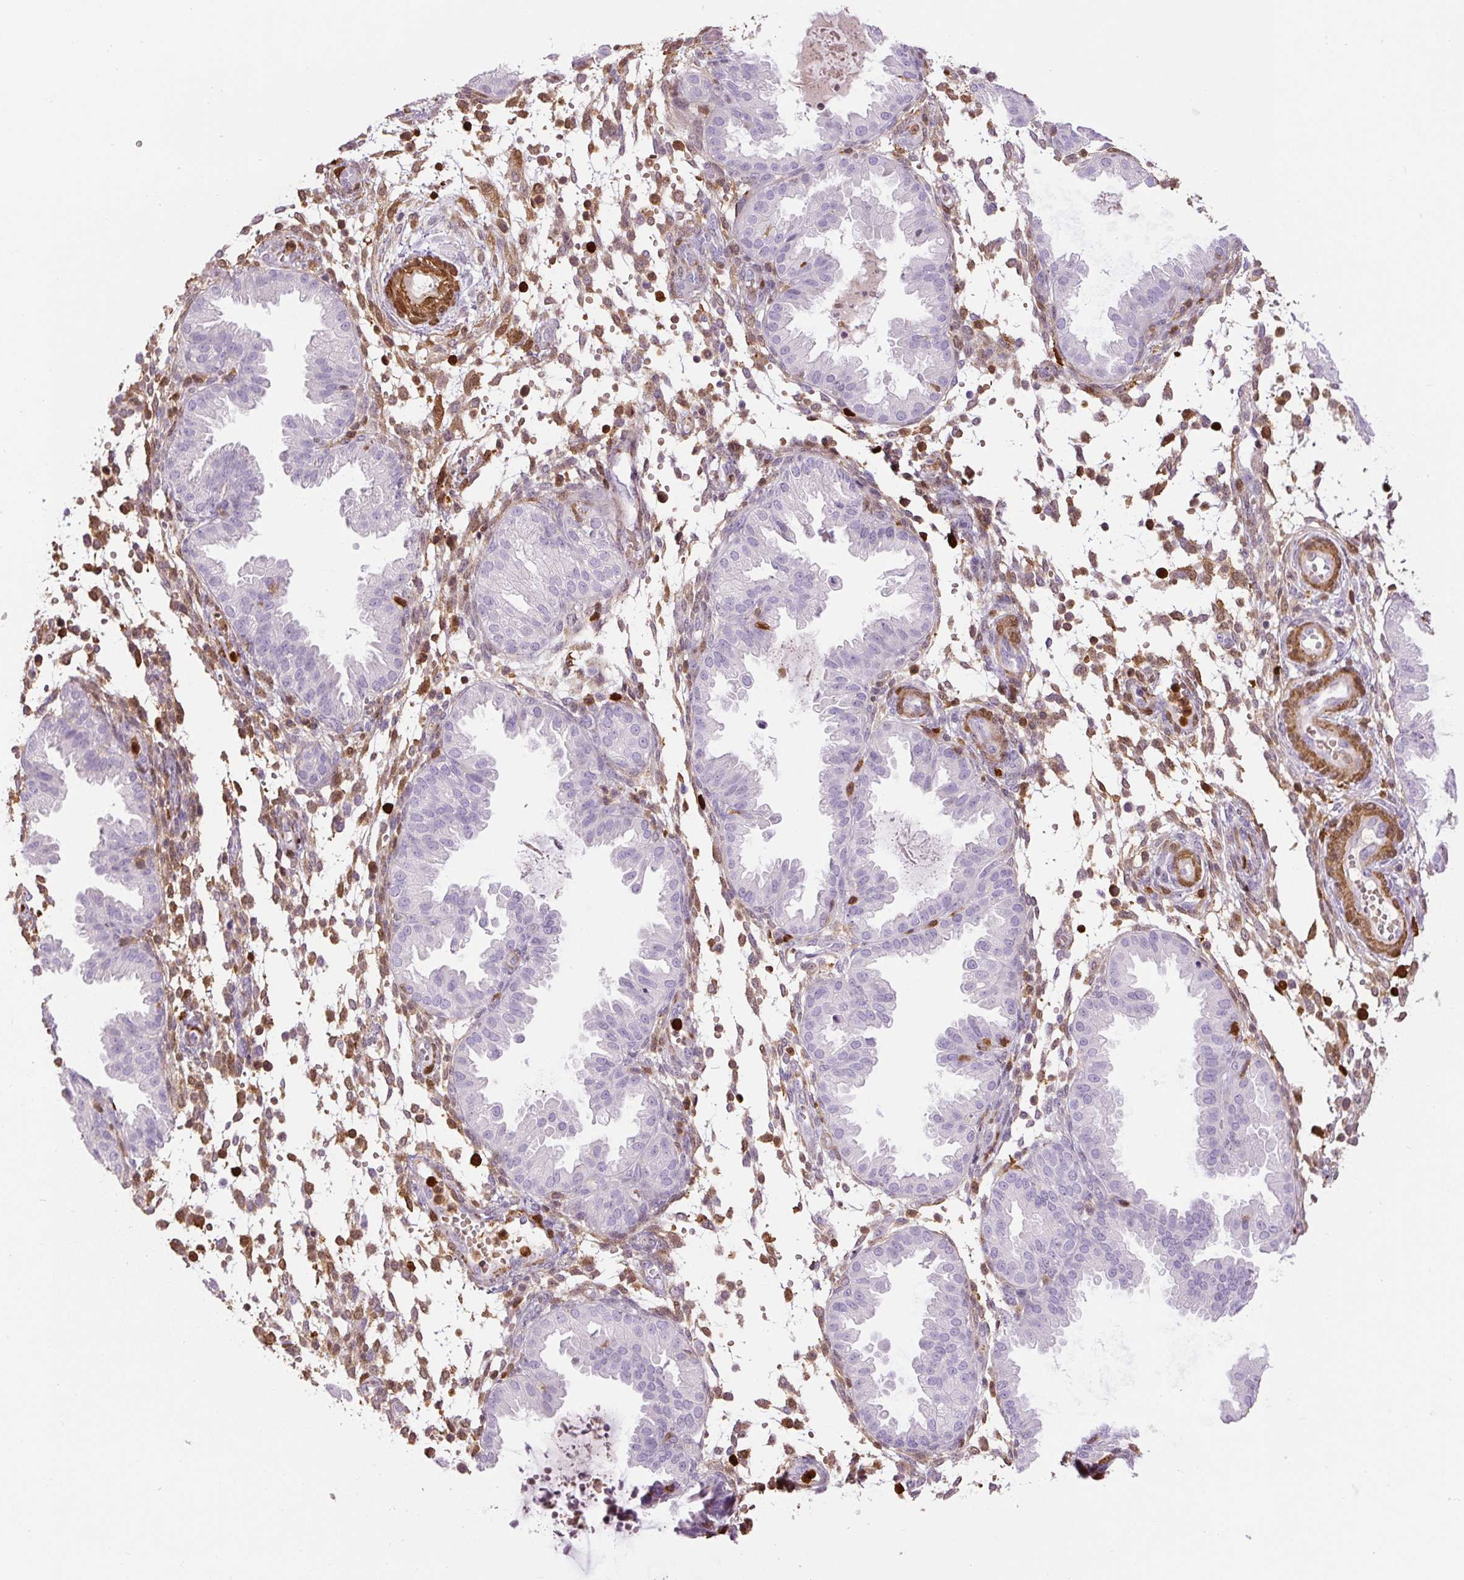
{"staining": {"intensity": "moderate", "quantity": "<25%", "location": "cytoplasmic/membranous"}, "tissue": "endometrium", "cell_type": "Cells in endometrial stroma", "image_type": "normal", "snomed": [{"axis": "morphology", "description": "Normal tissue, NOS"}, {"axis": "topography", "description": "Endometrium"}], "caption": "This image shows immunohistochemistry (IHC) staining of unremarkable human endometrium, with low moderate cytoplasmic/membranous positivity in approximately <25% of cells in endometrial stroma.", "gene": "S100A4", "patient": {"sex": "female", "age": 33}}